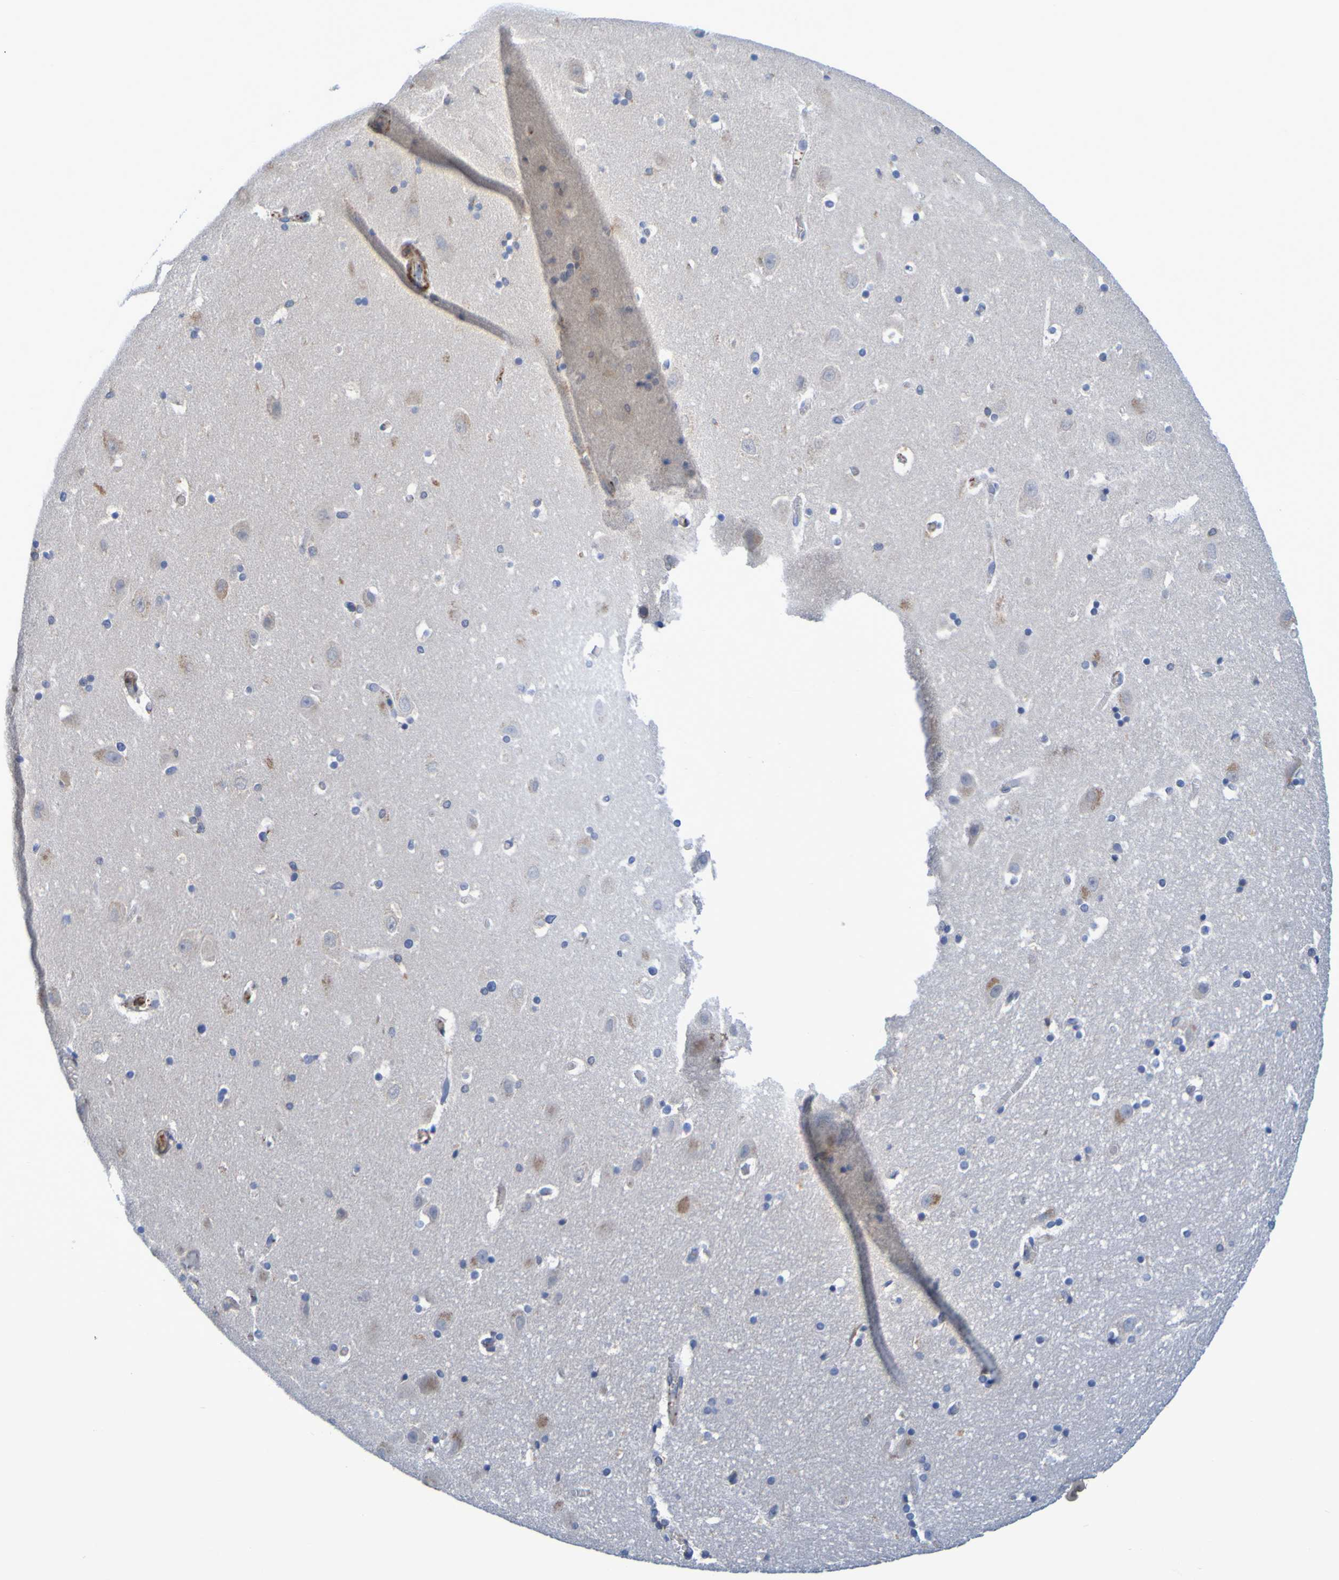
{"staining": {"intensity": "negative", "quantity": "none", "location": "none"}, "tissue": "hippocampus", "cell_type": "Glial cells", "image_type": "normal", "snomed": [{"axis": "morphology", "description": "Normal tissue, NOS"}, {"axis": "topography", "description": "Hippocampus"}], "caption": "This is an IHC photomicrograph of unremarkable hippocampus. There is no positivity in glial cells.", "gene": "GAB3", "patient": {"sex": "male", "age": 45}}